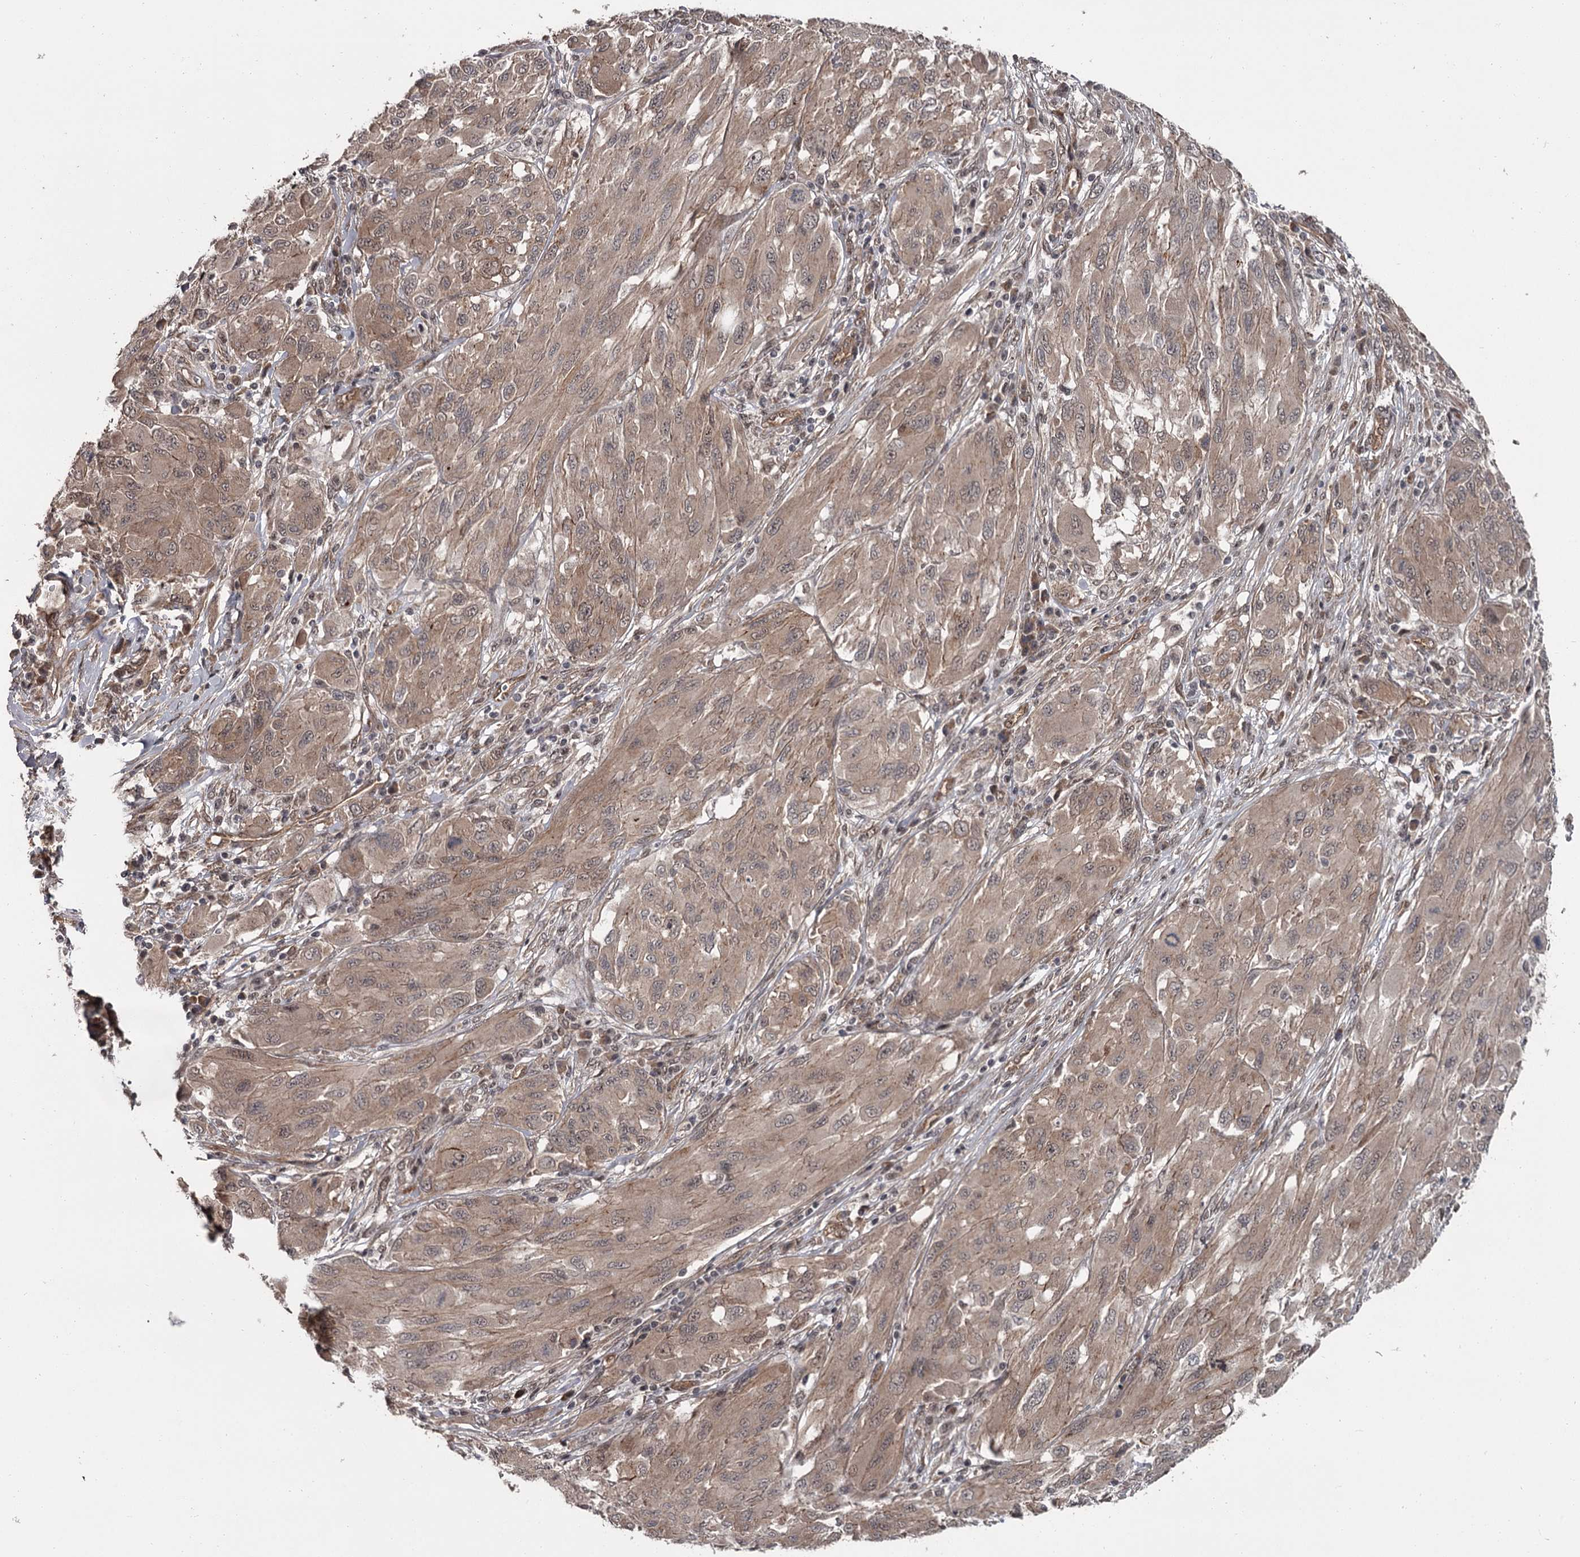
{"staining": {"intensity": "weak", "quantity": ">75%", "location": "cytoplasmic/membranous,nuclear"}, "tissue": "melanoma", "cell_type": "Tumor cells", "image_type": "cancer", "snomed": [{"axis": "morphology", "description": "Malignant melanoma, NOS"}, {"axis": "topography", "description": "Skin"}], "caption": "Approximately >75% of tumor cells in human malignant melanoma show weak cytoplasmic/membranous and nuclear protein expression as visualized by brown immunohistochemical staining.", "gene": "CDC42EP2", "patient": {"sex": "female", "age": 91}}